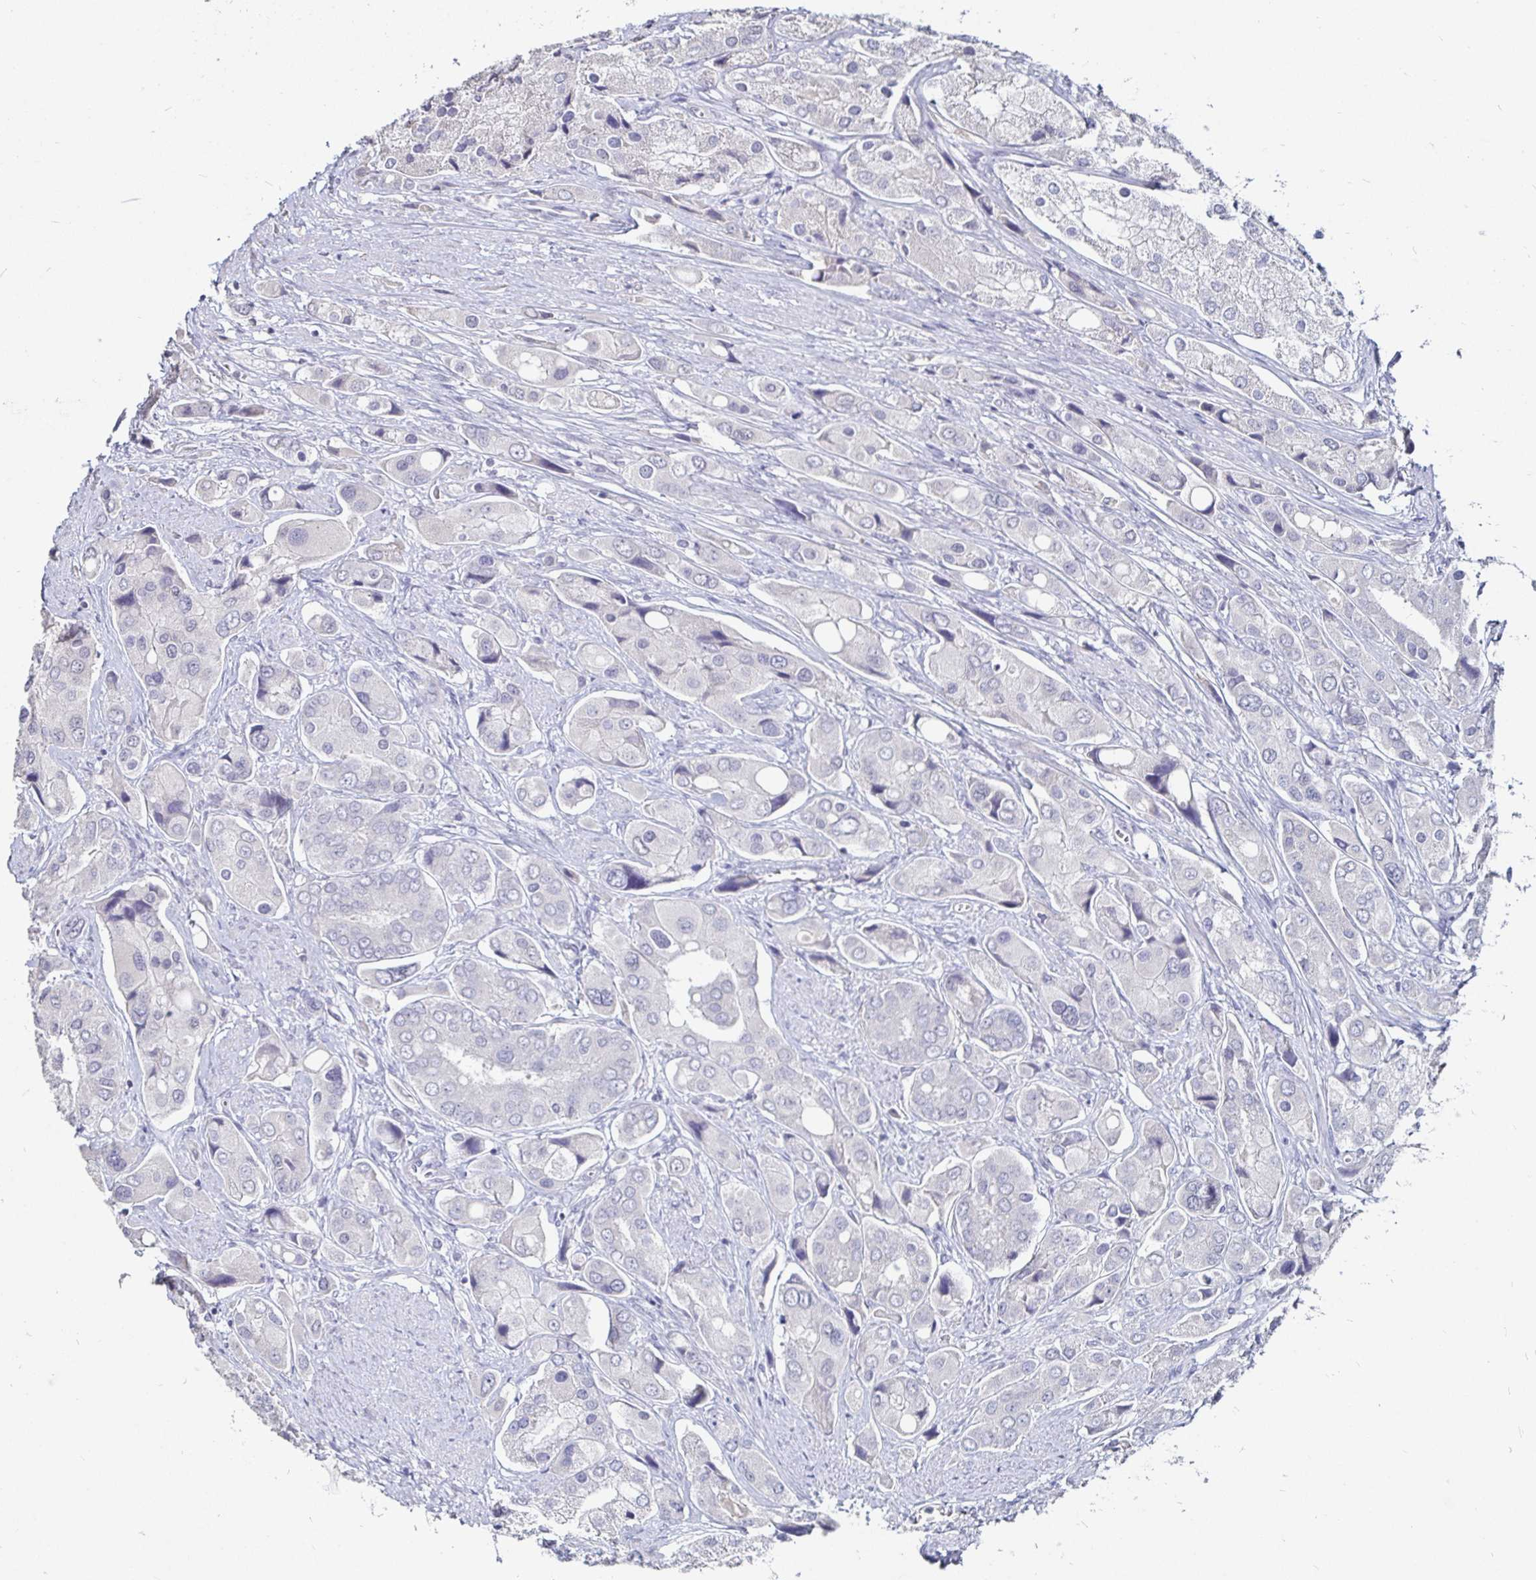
{"staining": {"intensity": "negative", "quantity": "none", "location": "none"}, "tissue": "prostate cancer", "cell_type": "Tumor cells", "image_type": "cancer", "snomed": [{"axis": "morphology", "description": "Adenocarcinoma, Low grade"}, {"axis": "topography", "description": "Prostate"}], "caption": "Adenocarcinoma (low-grade) (prostate) was stained to show a protein in brown. There is no significant staining in tumor cells.", "gene": "FAIM2", "patient": {"sex": "male", "age": 69}}